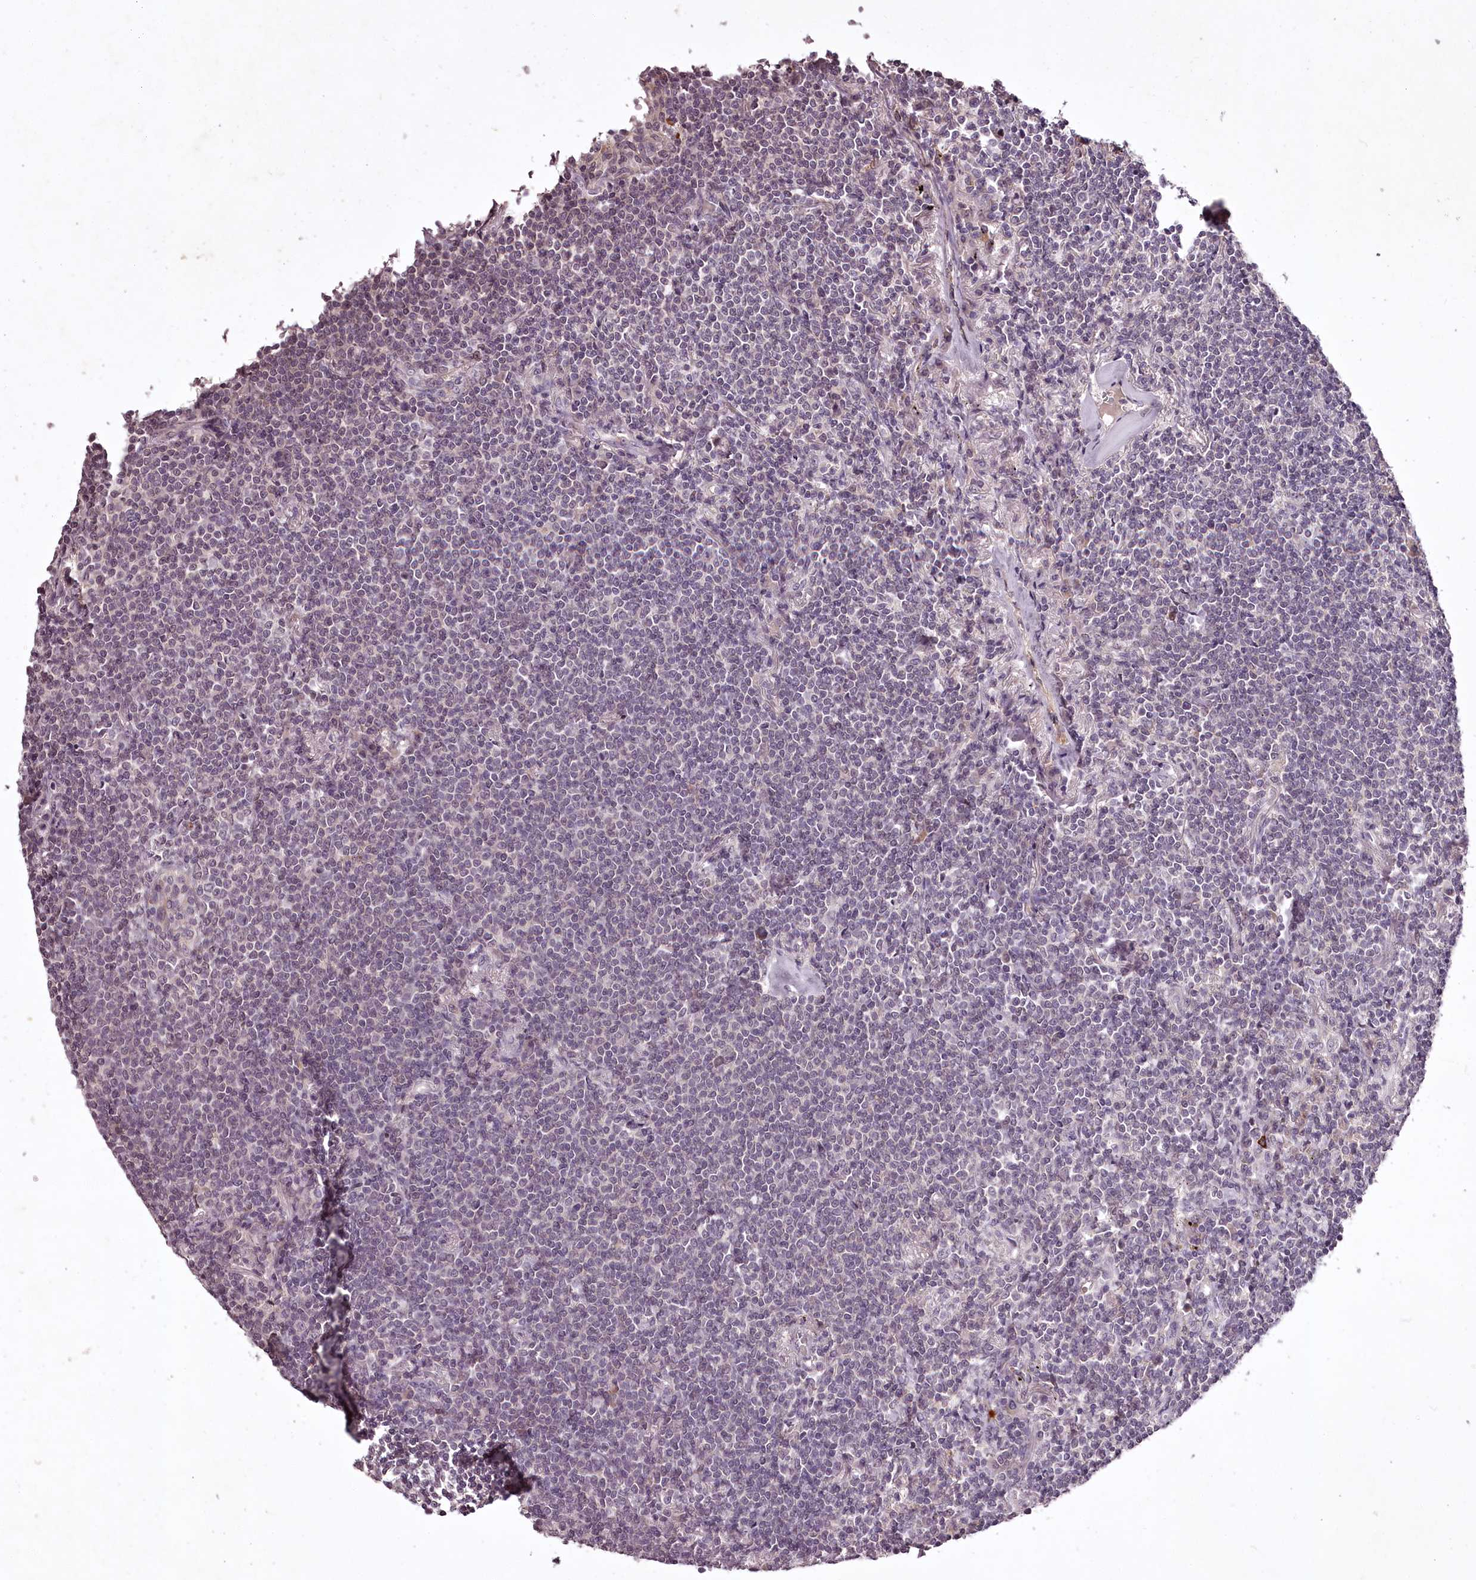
{"staining": {"intensity": "negative", "quantity": "none", "location": "none"}, "tissue": "lymphoma", "cell_type": "Tumor cells", "image_type": "cancer", "snomed": [{"axis": "morphology", "description": "Malignant lymphoma, non-Hodgkin's type, Low grade"}, {"axis": "topography", "description": "Lung"}], "caption": "Image shows no significant protein positivity in tumor cells of lymphoma. (DAB (3,3'-diaminobenzidine) immunohistochemistry (IHC) with hematoxylin counter stain).", "gene": "RBMXL2", "patient": {"sex": "female", "age": 71}}